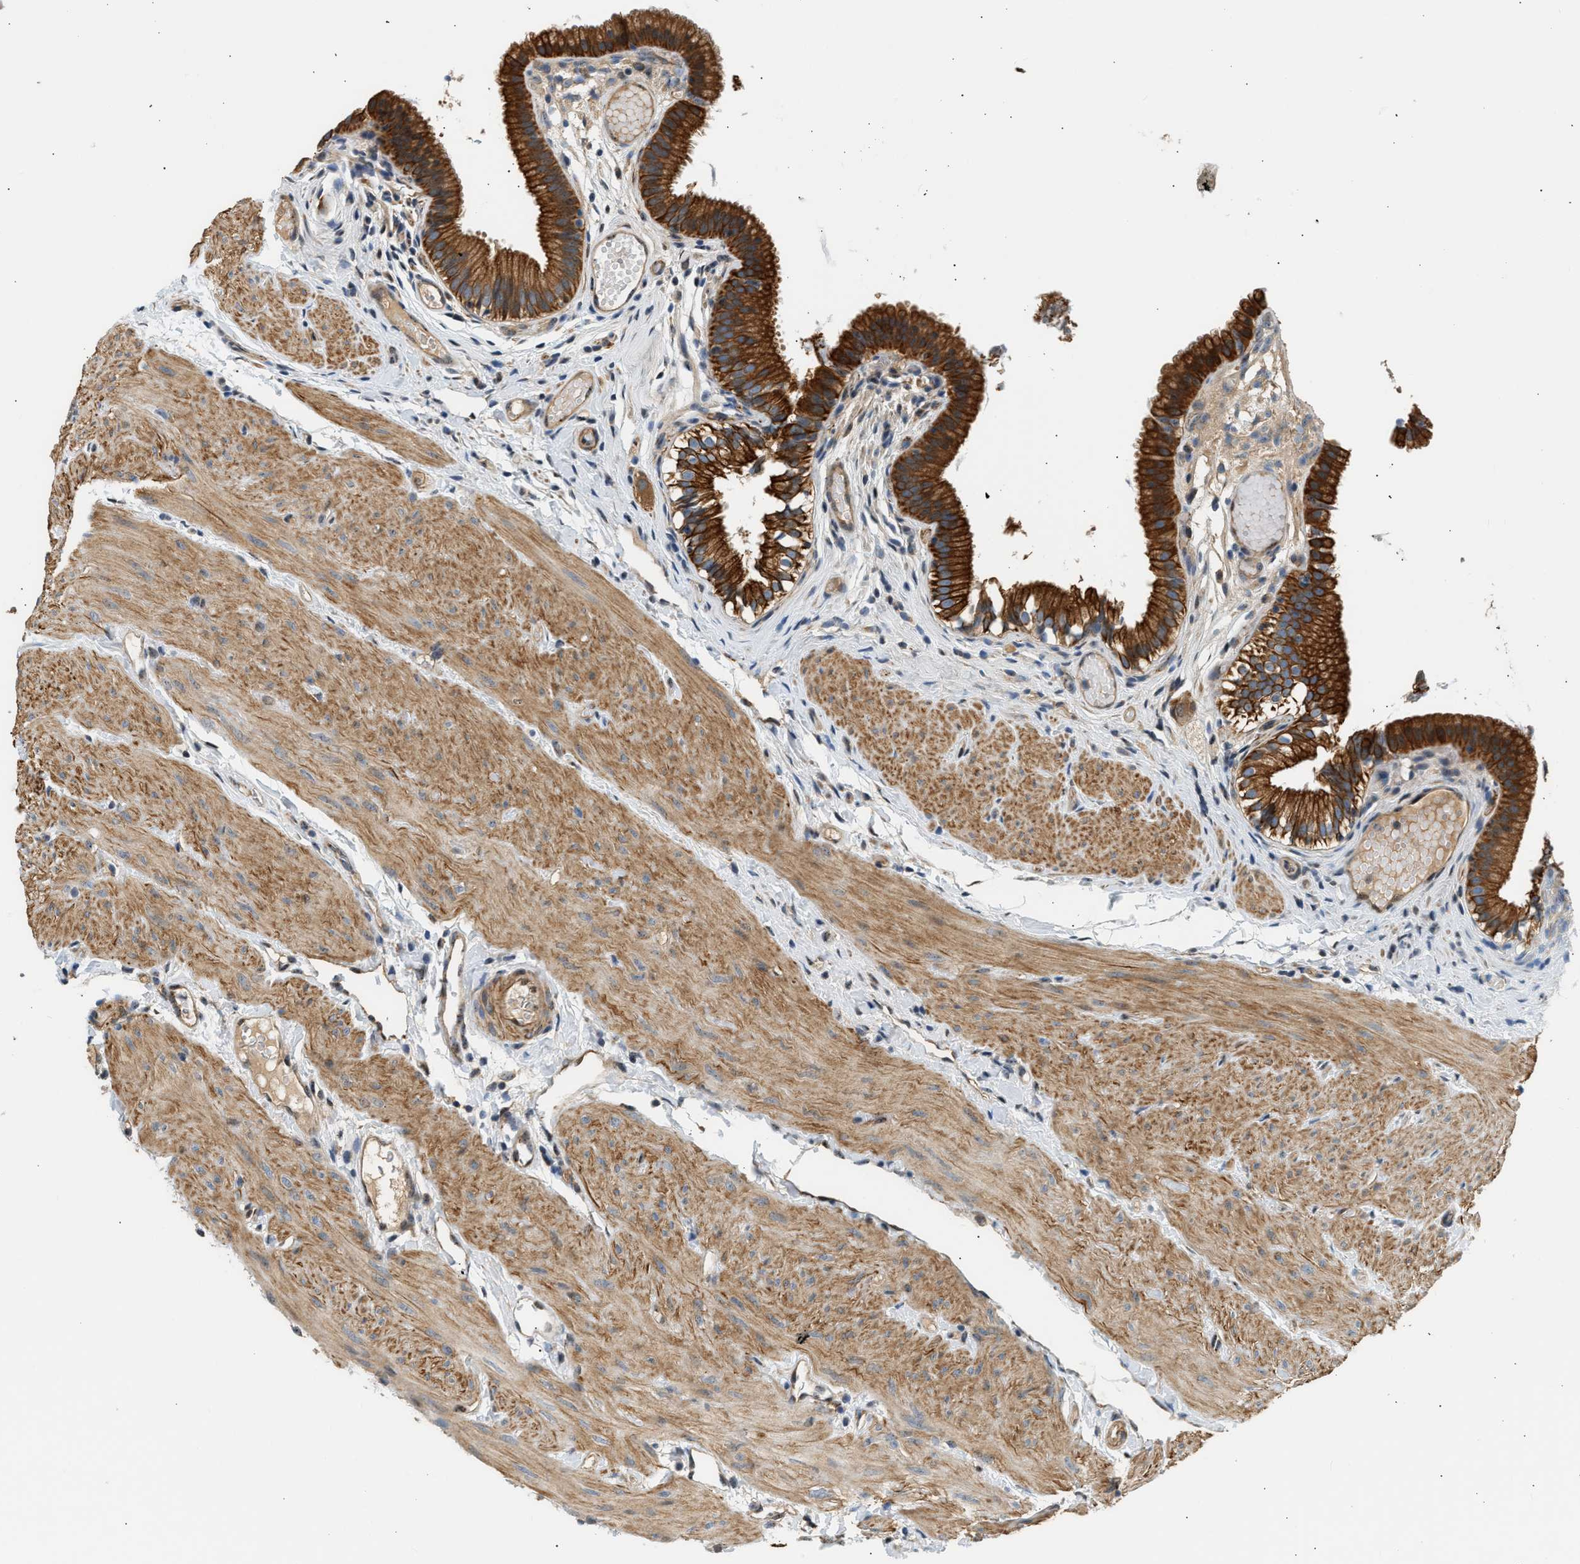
{"staining": {"intensity": "strong", "quantity": ">75%", "location": "cytoplasmic/membranous"}, "tissue": "gallbladder", "cell_type": "Glandular cells", "image_type": "normal", "snomed": [{"axis": "morphology", "description": "Normal tissue, NOS"}, {"axis": "topography", "description": "Gallbladder"}], "caption": "A brown stain shows strong cytoplasmic/membranous expression of a protein in glandular cells of normal gallbladder. (Brightfield microscopy of DAB IHC at high magnification).", "gene": "WDR31", "patient": {"sex": "female", "age": 26}}